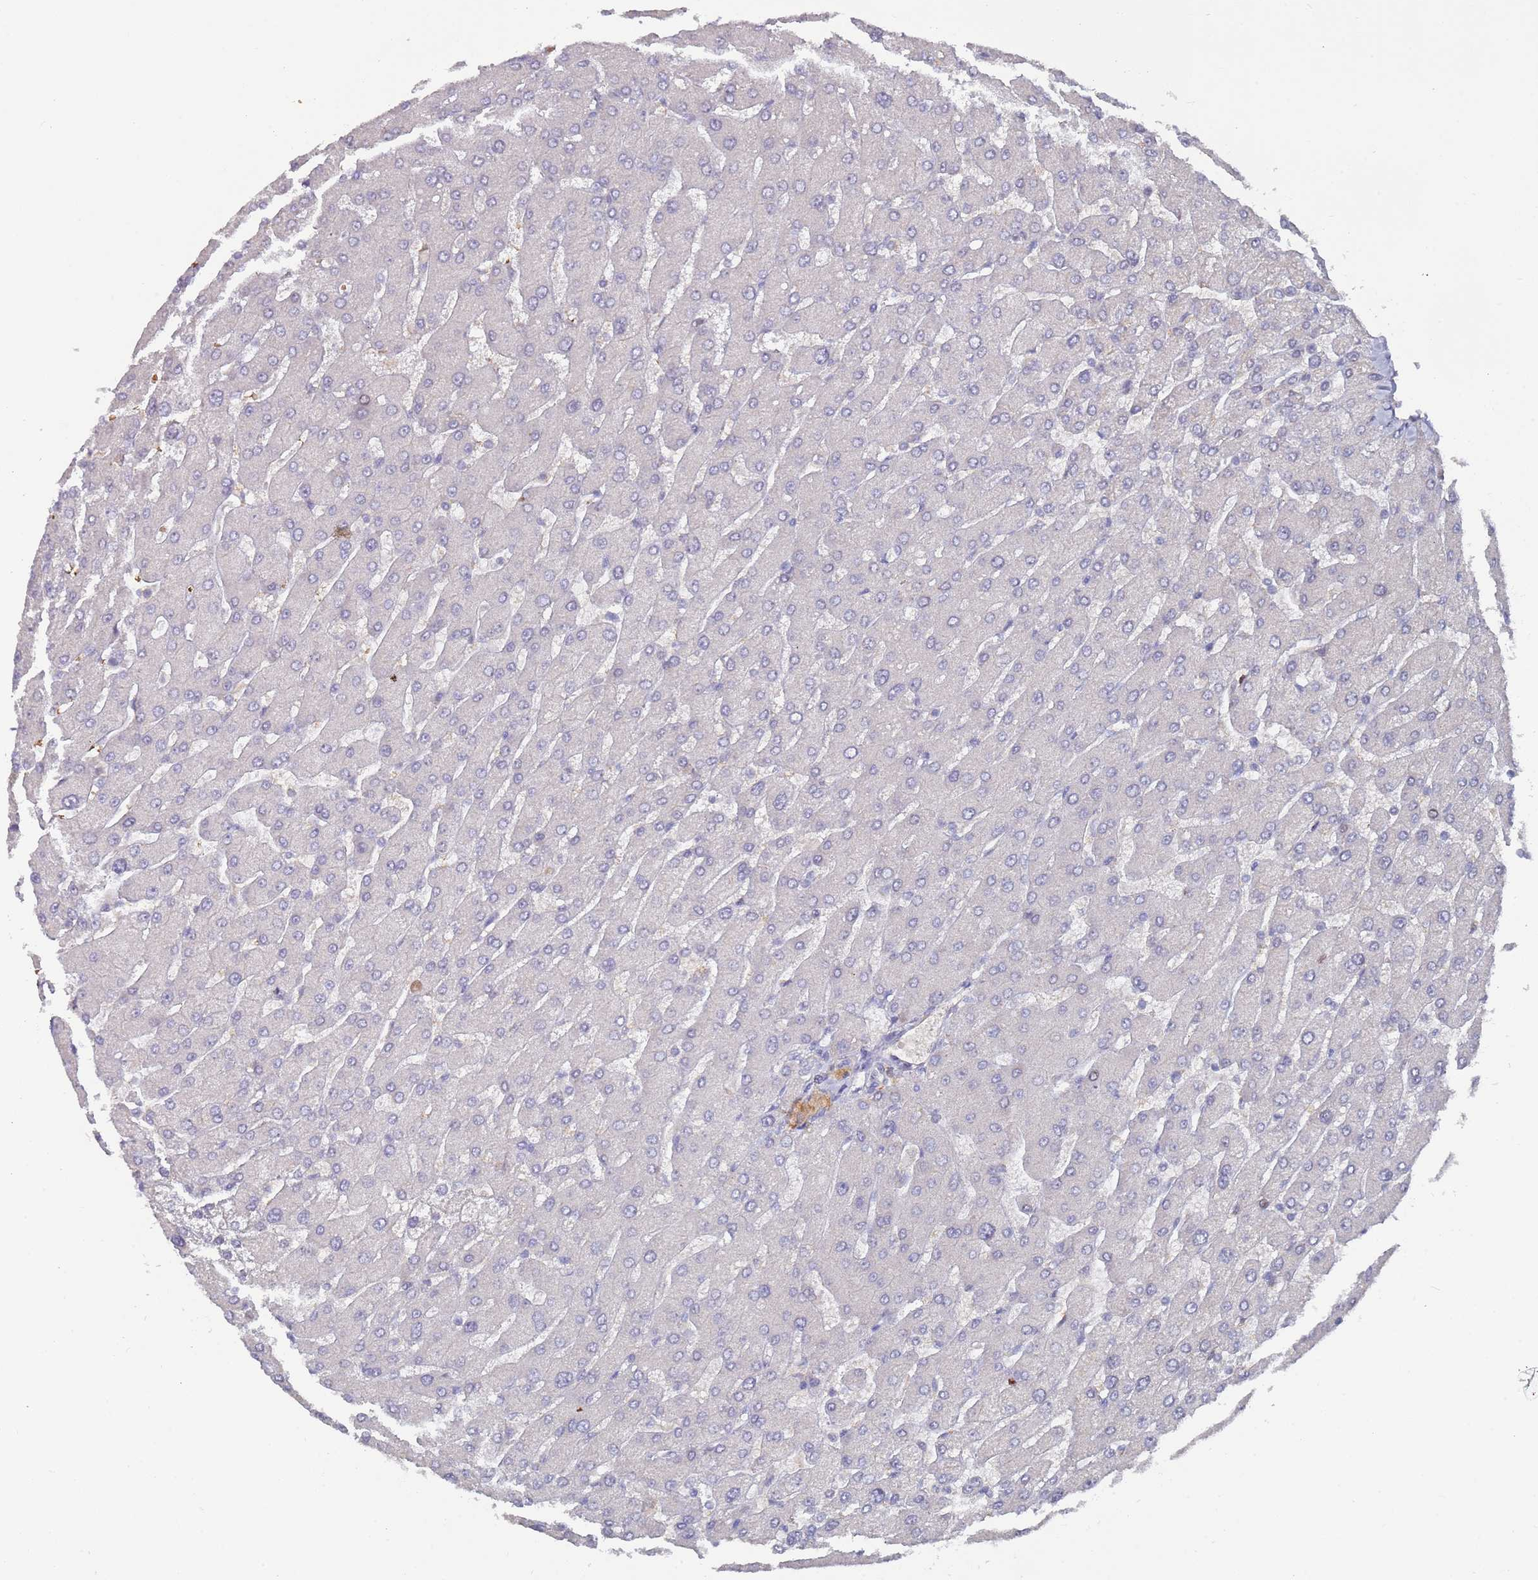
{"staining": {"intensity": "negative", "quantity": "none", "location": "none"}, "tissue": "liver", "cell_type": "Cholangiocytes", "image_type": "normal", "snomed": [{"axis": "morphology", "description": "Normal tissue, NOS"}, {"axis": "topography", "description": "Liver"}], "caption": "This is a micrograph of IHC staining of benign liver, which shows no positivity in cholangiocytes. (DAB IHC, high magnification).", "gene": "LACC1", "patient": {"sex": "male", "age": 55}}